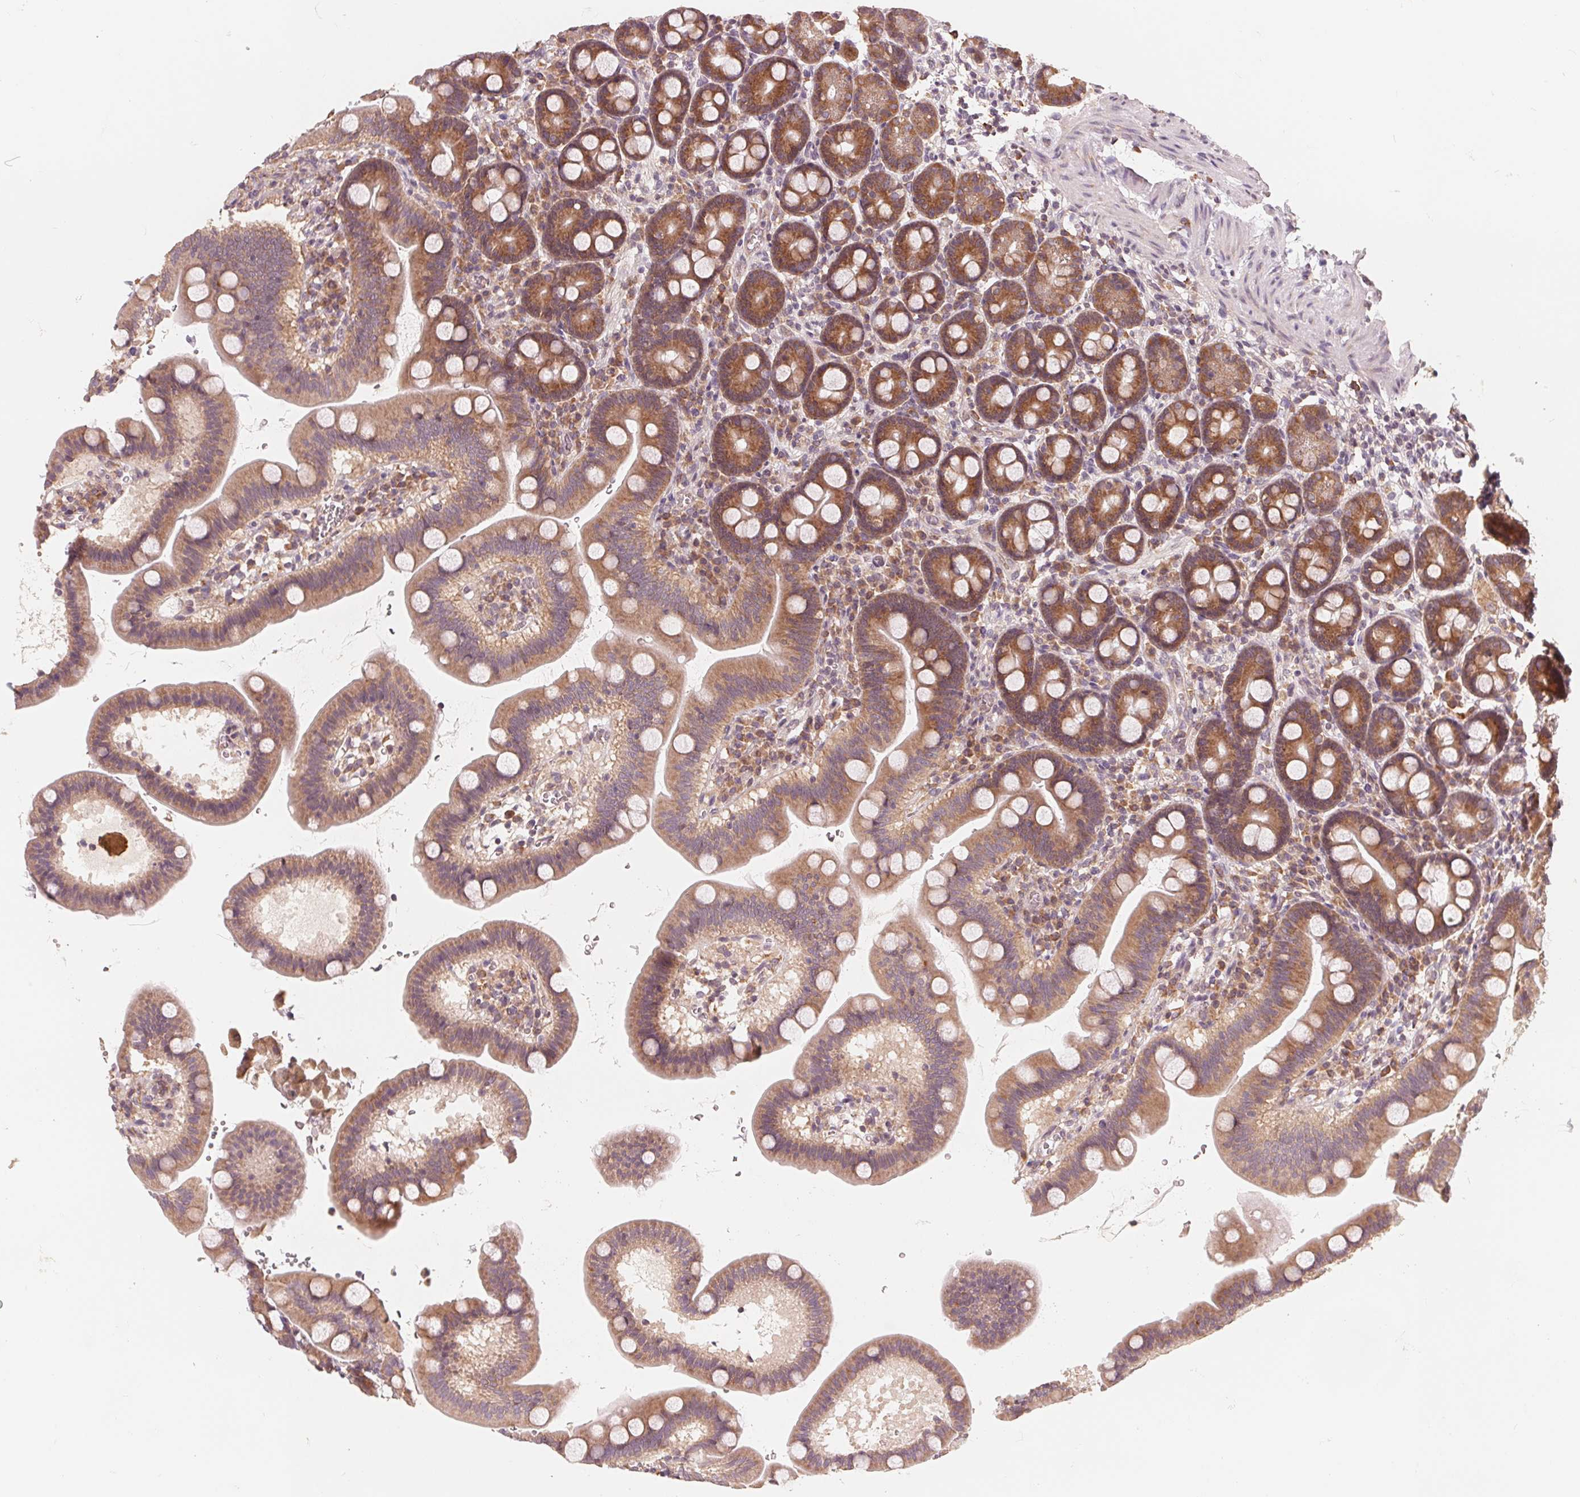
{"staining": {"intensity": "moderate", "quantity": ">75%", "location": "cytoplasmic/membranous"}, "tissue": "duodenum", "cell_type": "Glandular cells", "image_type": "normal", "snomed": [{"axis": "morphology", "description": "Normal tissue, NOS"}, {"axis": "topography", "description": "Duodenum"}], "caption": "Immunohistochemistry (DAB) staining of unremarkable human duodenum displays moderate cytoplasmic/membranous protein staining in about >75% of glandular cells.", "gene": "GIGYF2", "patient": {"sex": "male", "age": 59}}